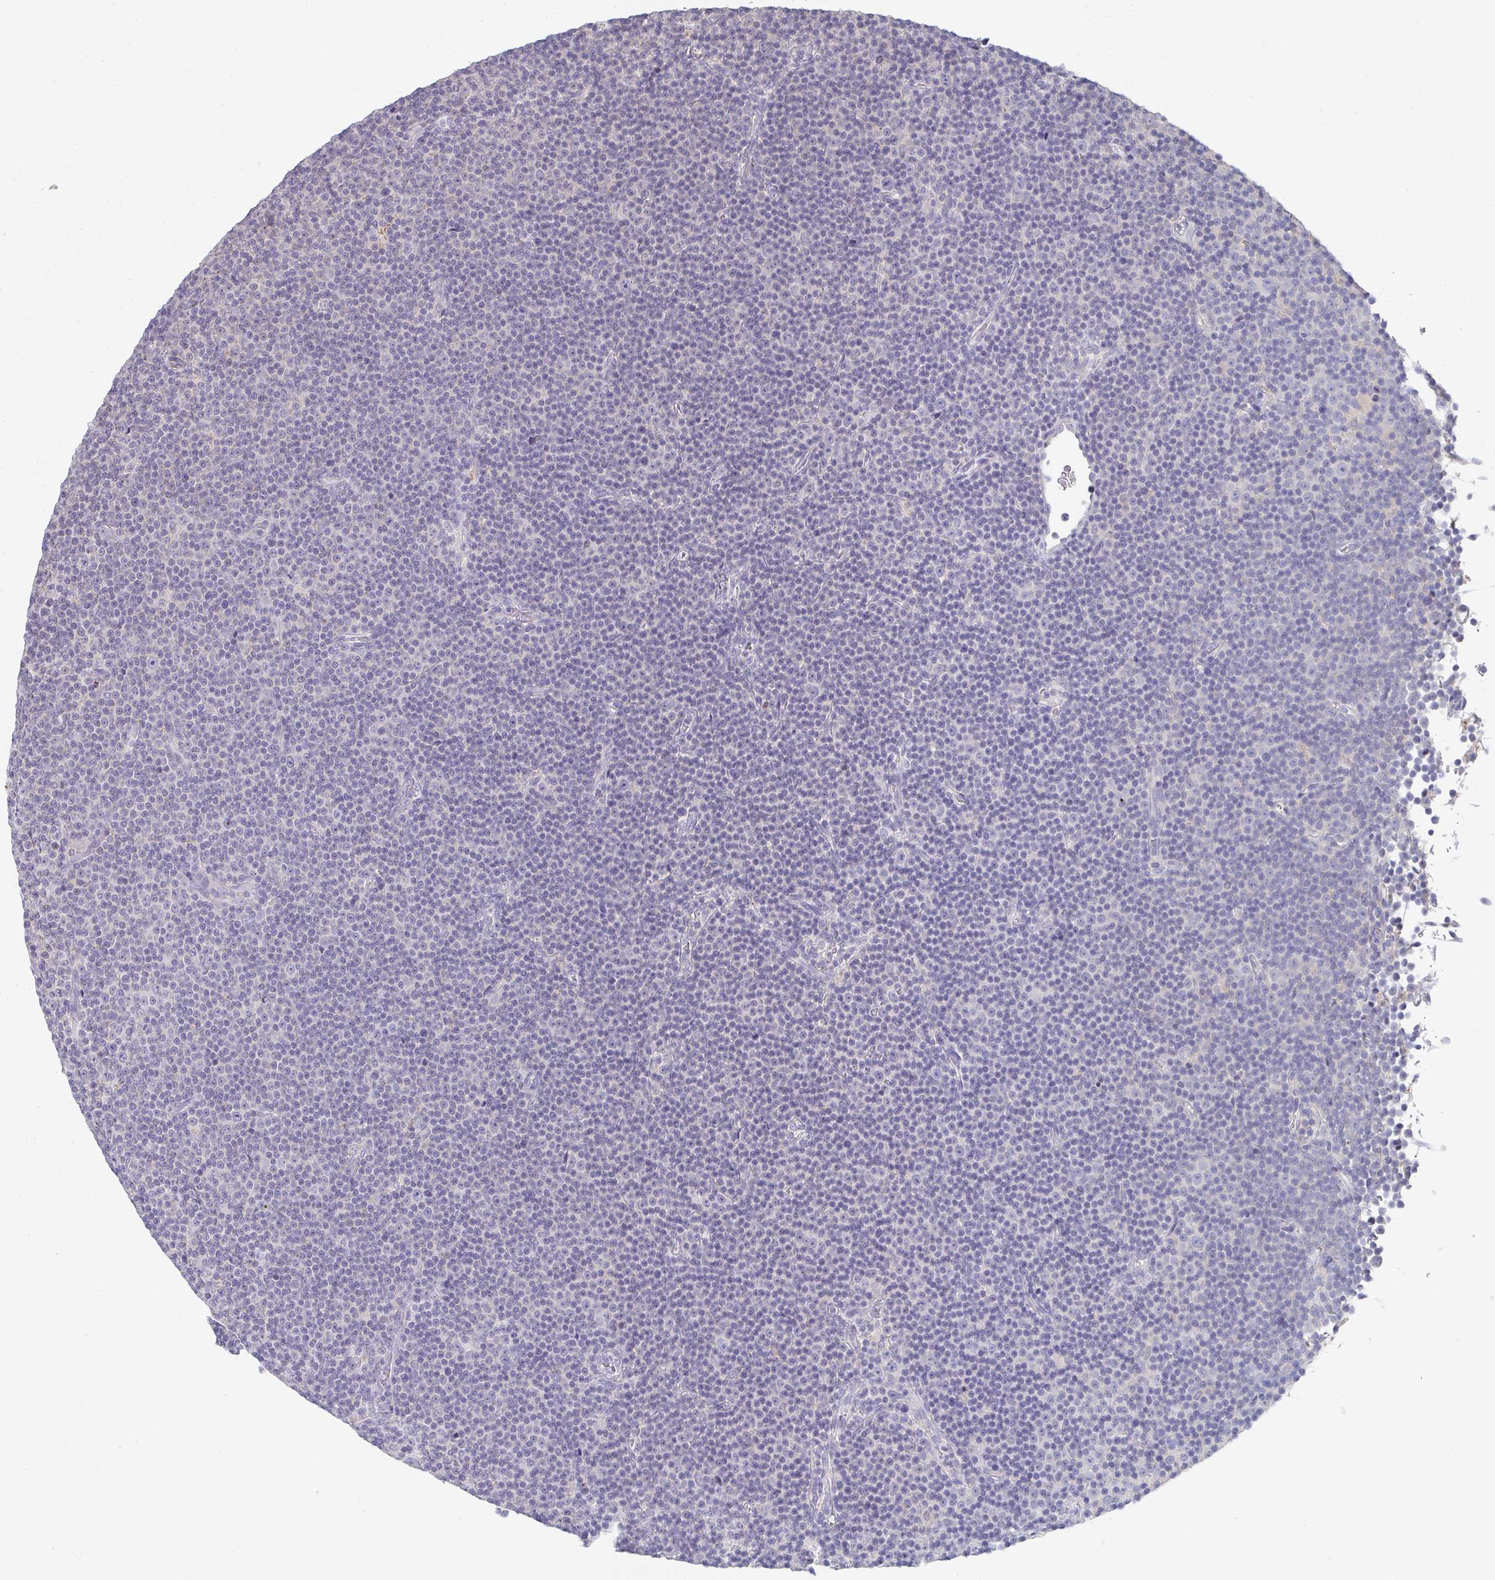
{"staining": {"intensity": "negative", "quantity": "none", "location": "none"}, "tissue": "lymphoma", "cell_type": "Tumor cells", "image_type": "cancer", "snomed": [{"axis": "morphology", "description": "Malignant lymphoma, non-Hodgkin's type, Low grade"}, {"axis": "topography", "description": "Lymph node"}], "caption": "There is no significant positivity in tumor cells of low-grade malignant lymphoma, non-Hodgkin's type. The staining was performed using DAB to visualize the protein expression in brown, while the nuclei were stained in blue with hematoxylin (Magnification: 20x).", "gene": "CHMP5", "patient": {"sex": "female", "age": 67}}